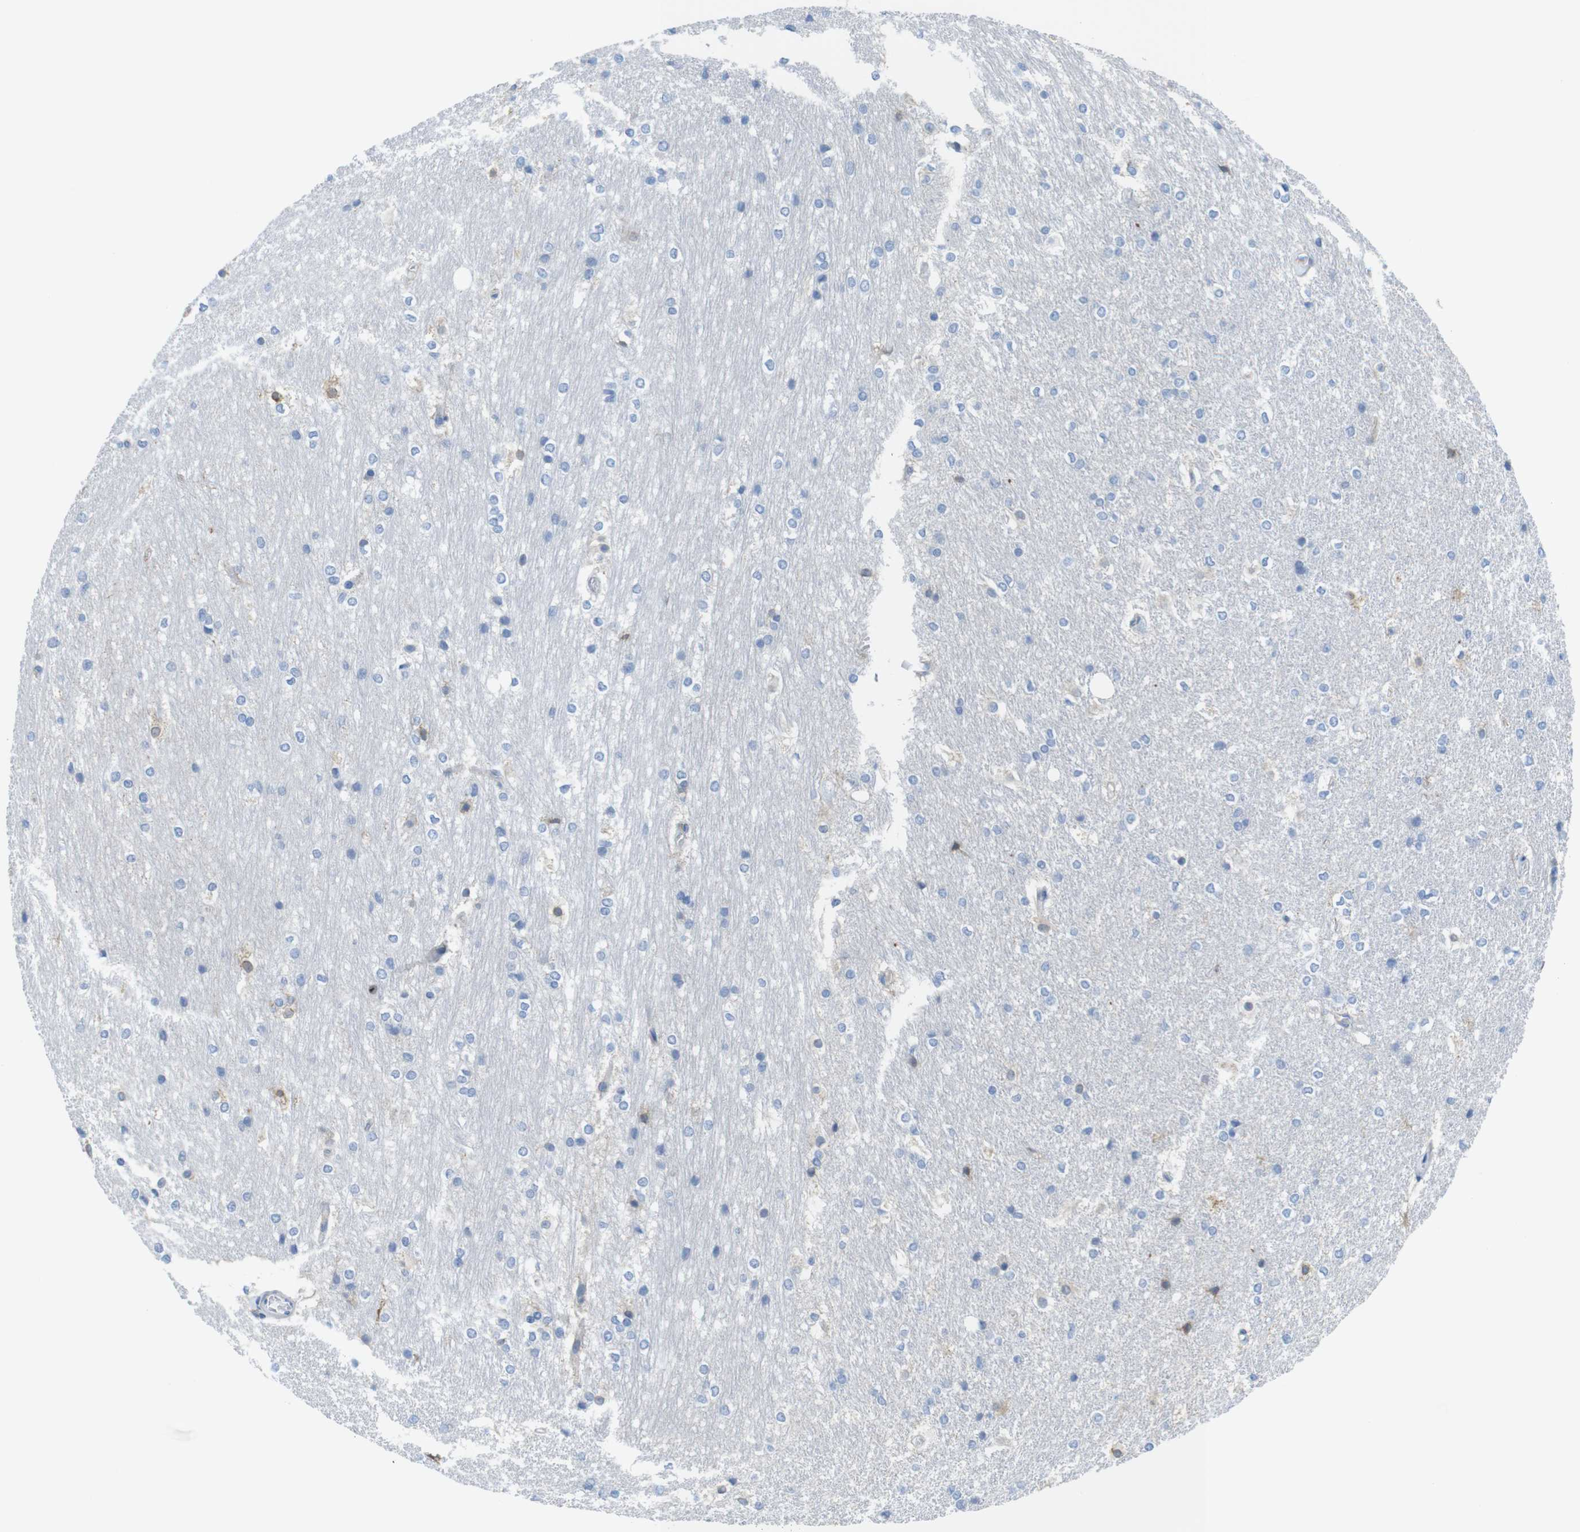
{"staining": {"intensity": "moderate", "quantity": "<25%", "location": "cytoplasmic/membranous"}, "tissue": "hippocampus", "cell_type": "Glial cells", "image_type": "normal", "snomed": [{"axis": "morphology", "description": "Normal tissue, NOS"}, {"axis": "topography", "description": "Hippocampus"}], "caption": "A low amount of moderate cytoplasmic/membranous positivity is appreciated in about <25% of glial cells in benign hippocampus. The staining was performed using DAB to visualize the protein expression in brown, while the nuclei were stained in blue with hematoxylin (Magnification: 20x).", "gene": "CDH8", "patient": {"sex": "female", "age": 19}}